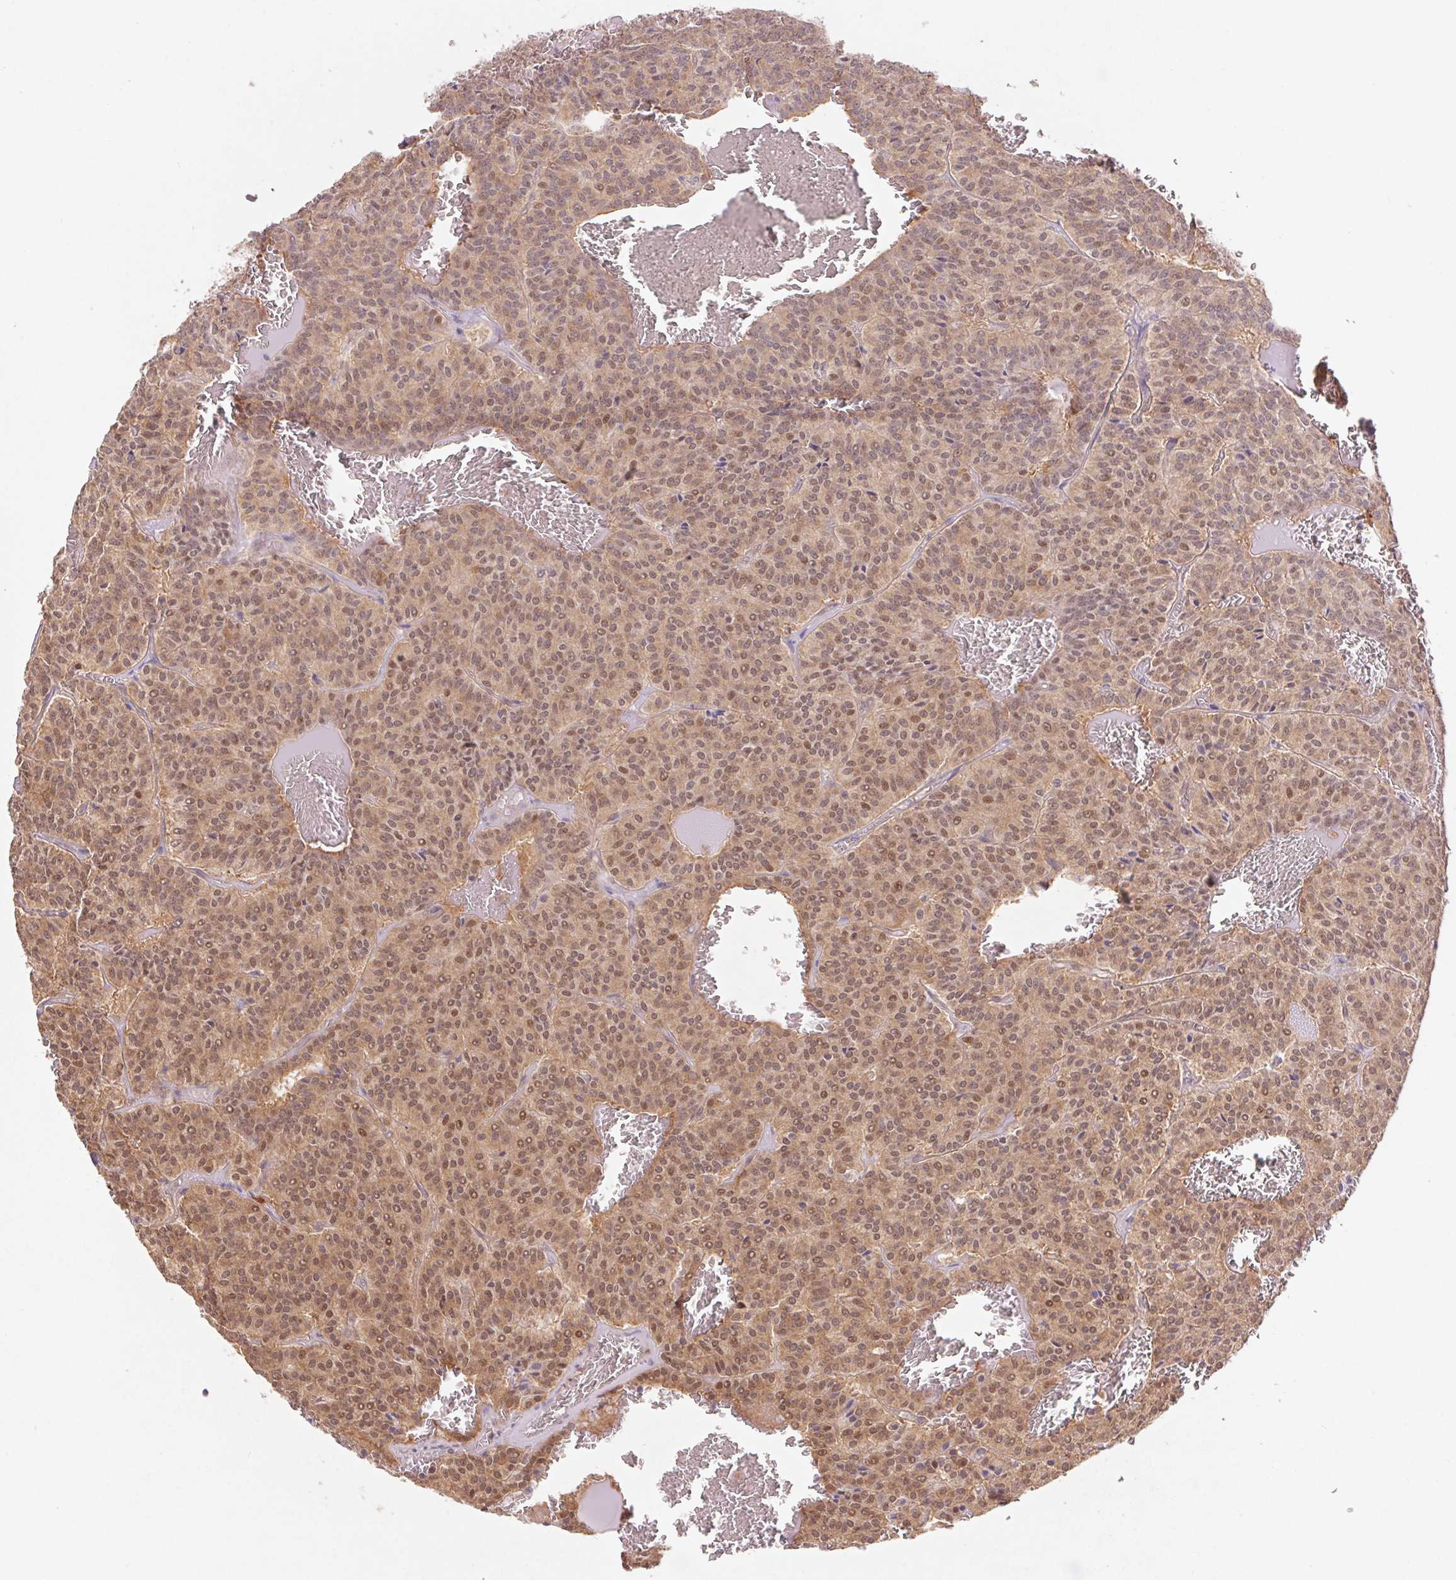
{"staining": {"intensity": "weak", "quantity": ">75%", "location": "cytoplasmic/membranous,nuclear"}, "tissue": "carcinoid", "cell_type": "Tumor cells", "image_type": "cancer", "snomed": [{"axis": "morphology", "description": "Carcinoid, malignant, NOS"}, {"axis": "topography", "description": "Lung"}], "caption": "A photomicrograph of human carcinoid stained for a protein reveals weak cytoplasmic/membranous and nuclear brown staining in tumor cells.", "gene": "RRM1", "patient": {"sex": "male", "age": 70}}